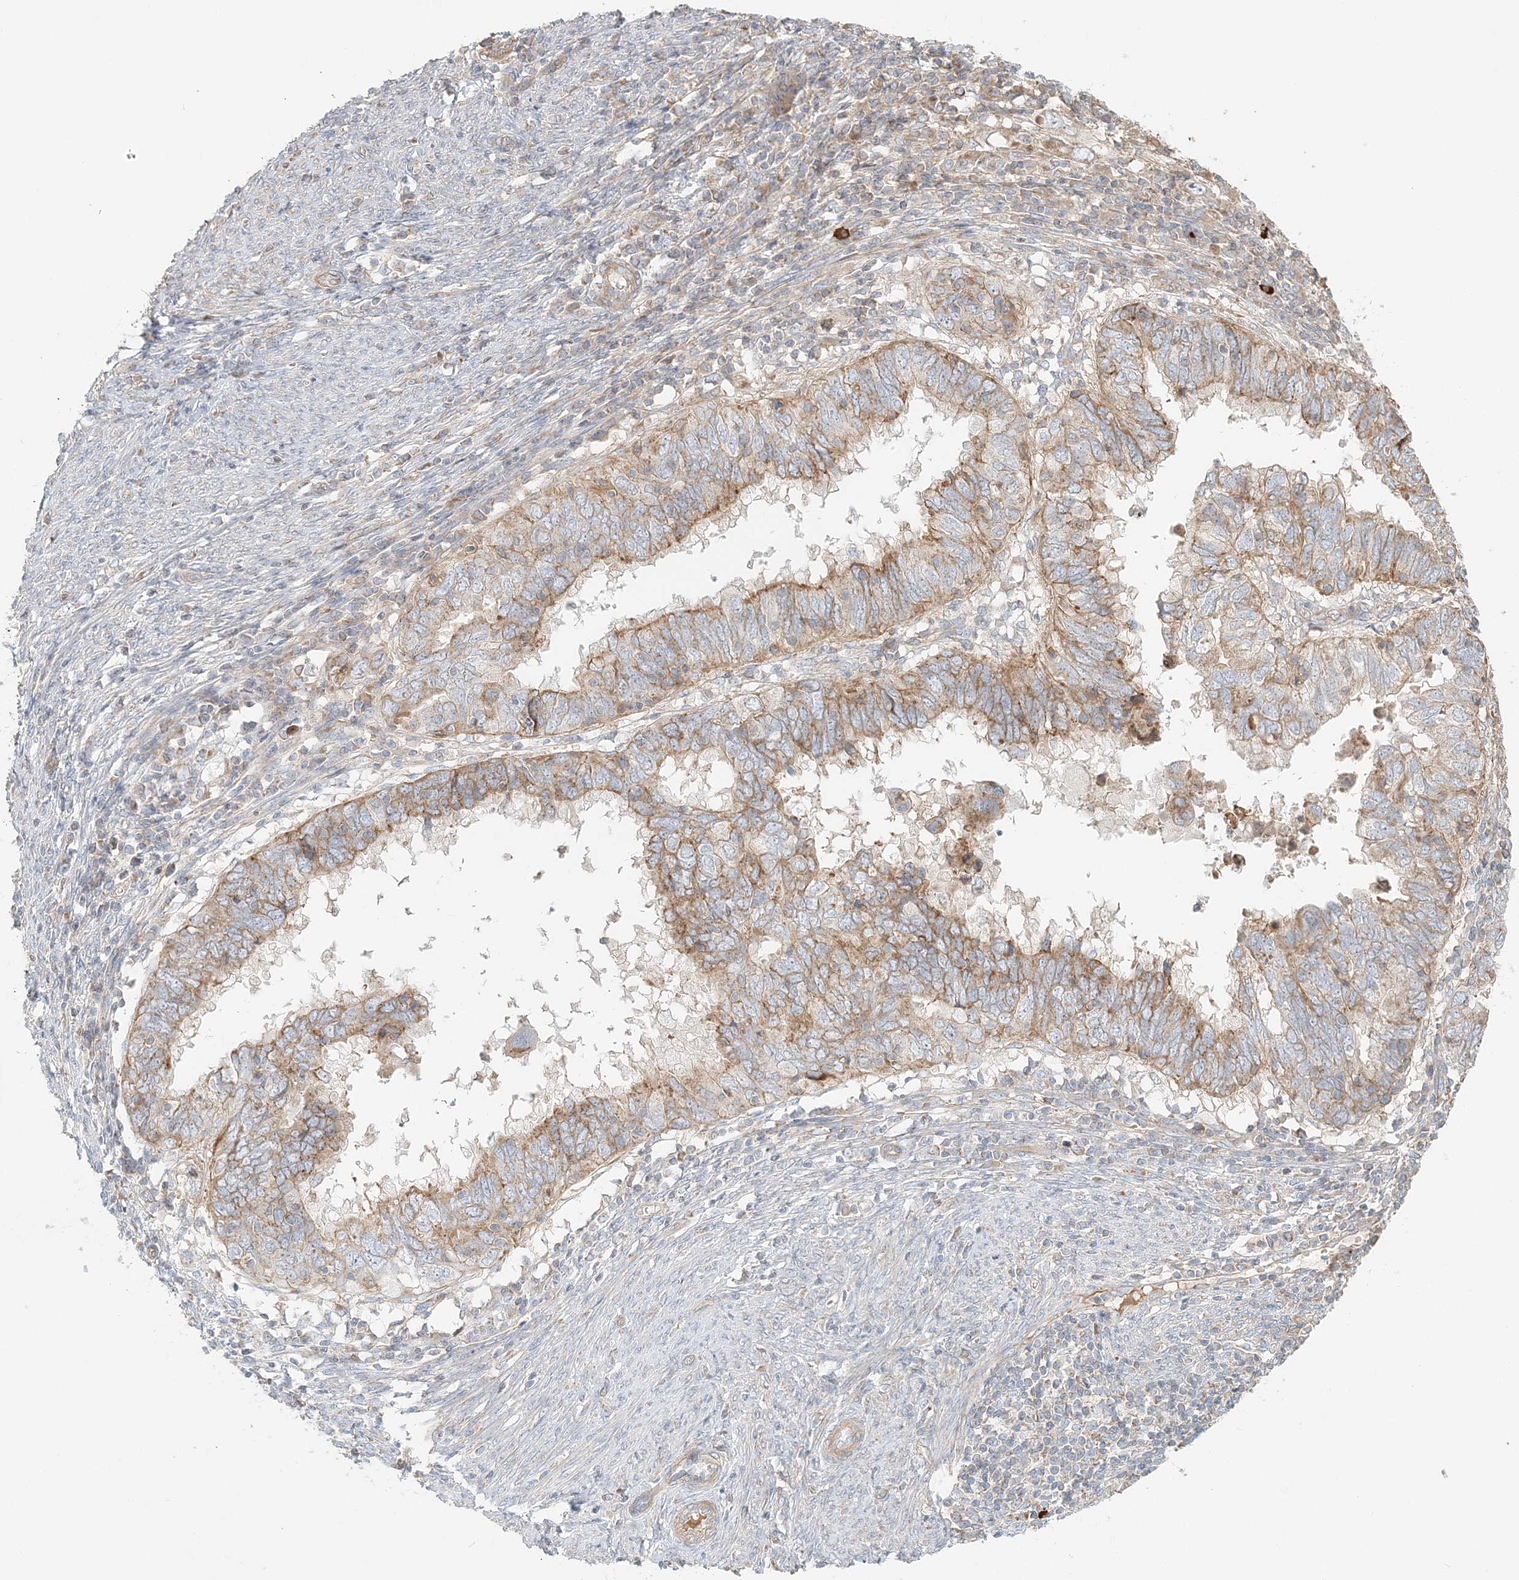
{"staining": {"intensity": "moderate", "quantity": "25%-75%", "location": "cytoplasmic/membranous"}, "tissue": "endometrial cancer", "cell_type": "Tumor cells", "image_type": "cancer", "snomed": [{"axis": "morphology", "description": "Adenocarcinoma, NOS"}, {"axis": "topography", "description": "Uterus"}], "caption": "Immunohistochemical staining of endometrial adenocarcinoma shows medium levels of moderate cytoplasmic/membranous protein staining in about 25%-75% of tumor cells. The protein of interest is shown in brown color, while the nuclei are stained blue.", "gene": "KIAA0232", "patient": {"sex": "female", "age": 77}}